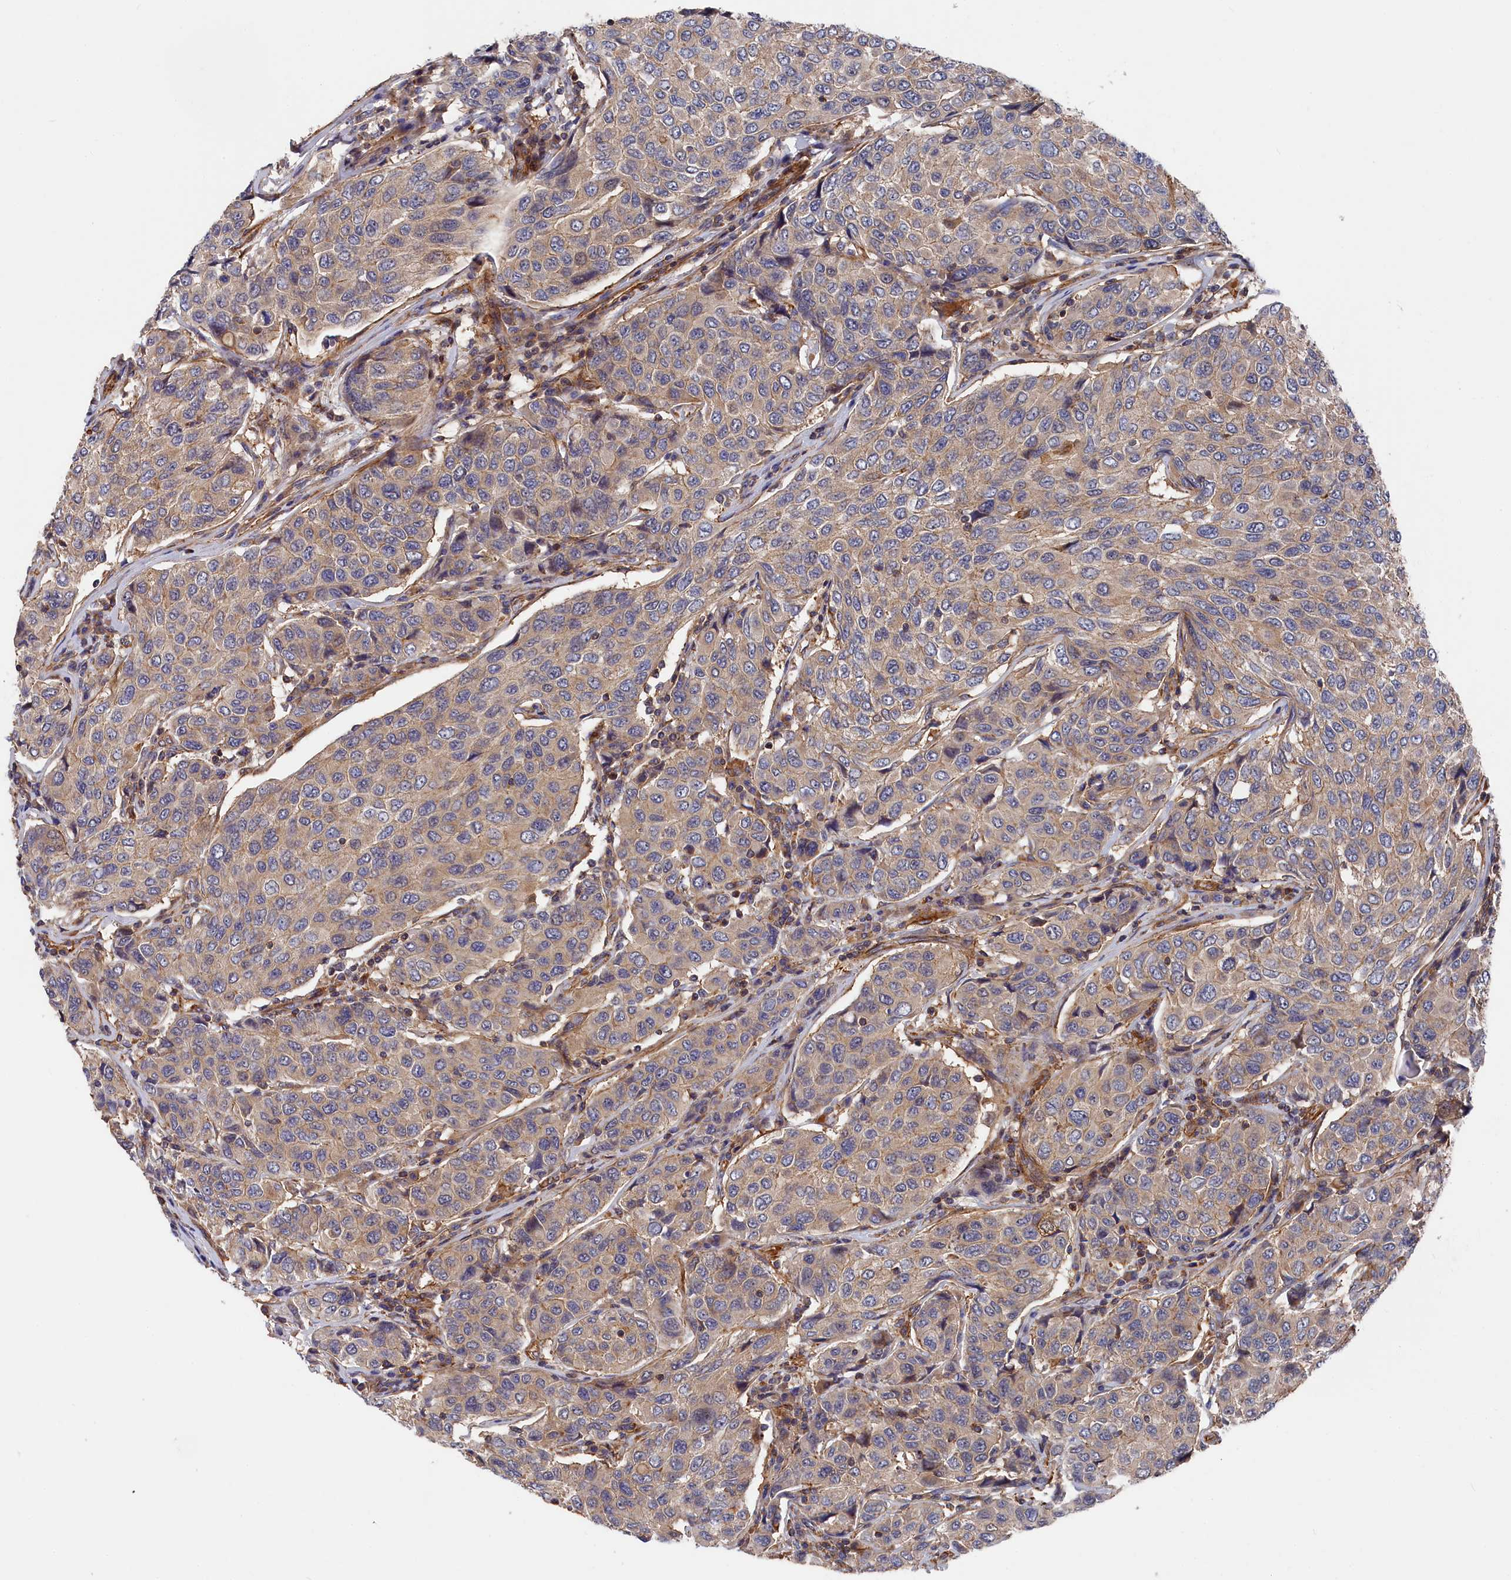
{"staining": {"intensity": "weak", "quantity": "25%-75%", "location": "cytoplasmic/membranous"}, "tissue": "breast cancer", "cell_type": "Tumor cells", "image_type": "cancer", "snomed": [{"axis": "morphology", "description": "Duct carcinoma"}, {"axis": "topography", "description": "Breast"}], "caption": "IHC staining of breast intraductal carcinoma, which demonstrates low levels of weak cytoplasmic/membranous staining in about 25%-75% of tumor cells indicating weak cytoplasmic/membranous protein staining. The staining was performed using DAB (3,3'-diaminobenzidine) (brown) for protein detection and nuclei were counterstained in hematoxylin (blue).", "gene": "LDHD", "patient": {"sex": "female", "age": 55}}